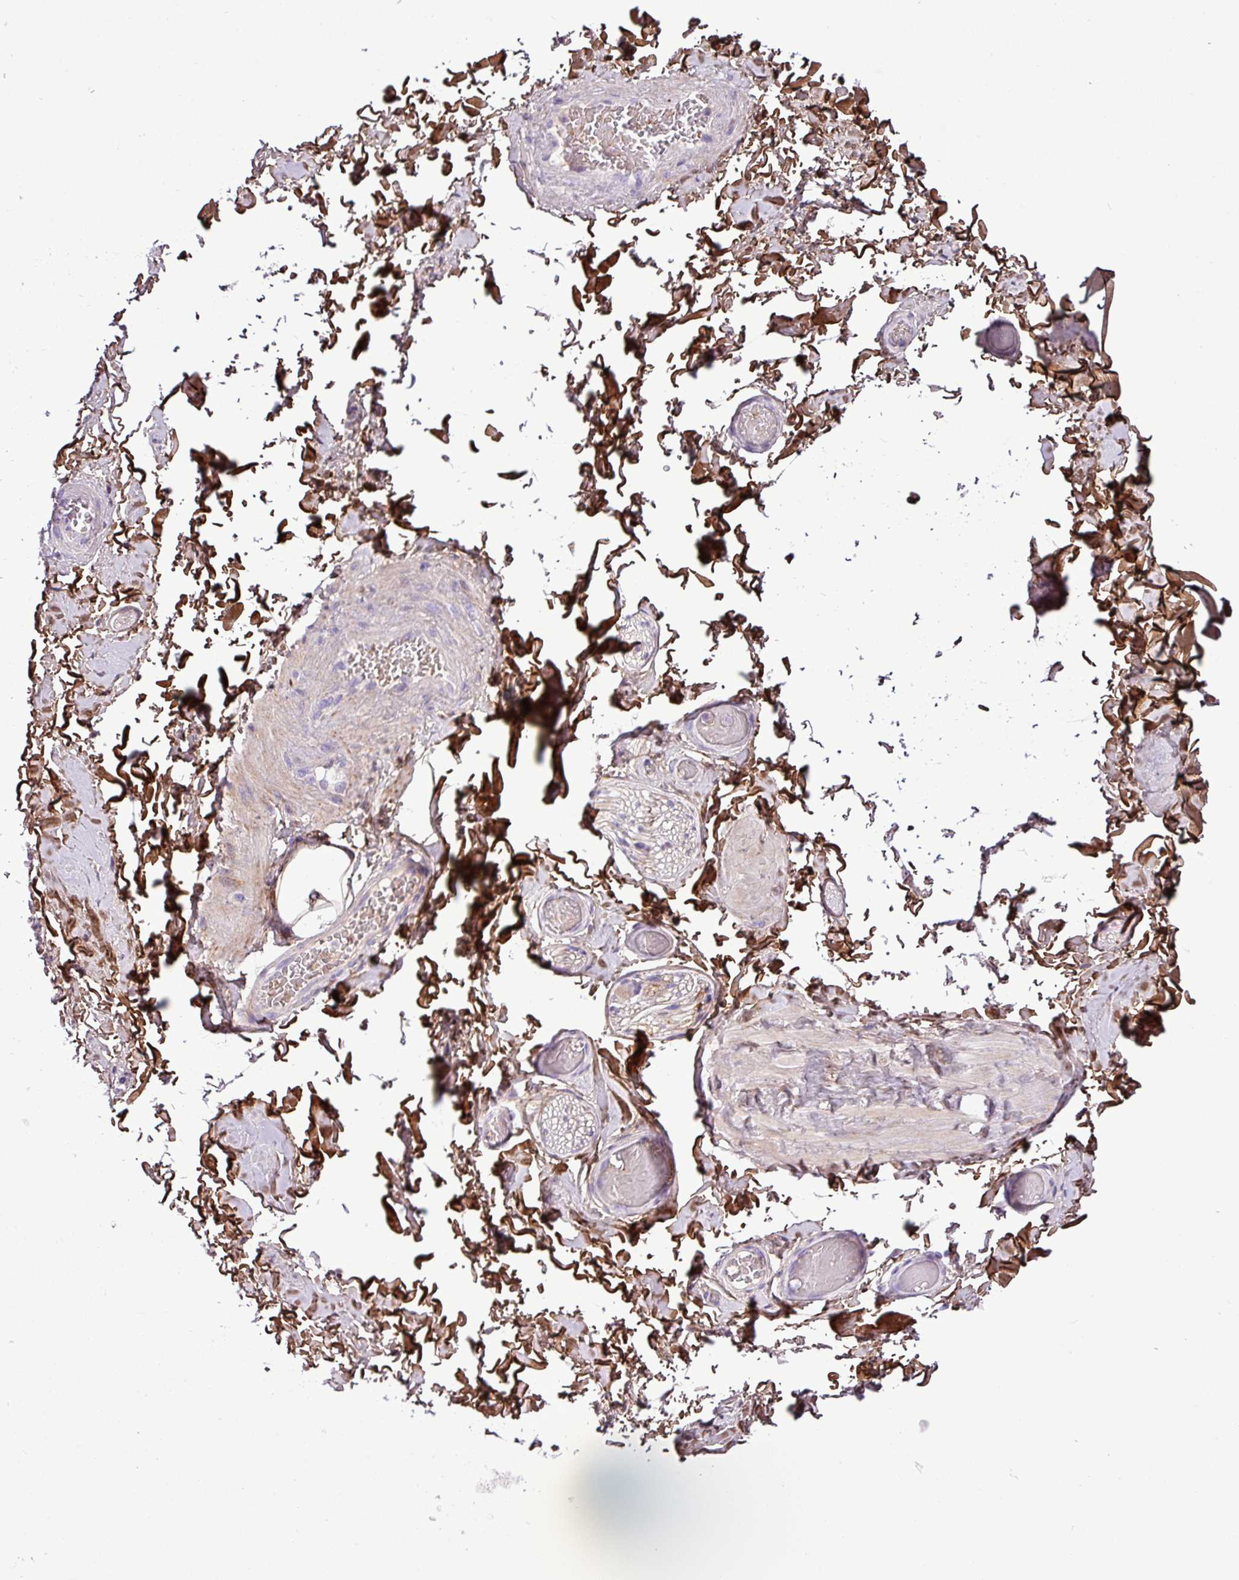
{"staining": {"intensity": "negative", "quantity": "none", "location": "none"}, "tissue": "adipose tissue", "cell_type": "Adipocytes", "image_type": "normal", "snomed": [{"axis": "morphology", "description": "Normal tissue, NOS"}, {"axis": "topography", "description": "Soft tissue"}, {"axis": "topography", "description": "Vascular tissue"}, {"axis": "topography", "description": "Peripheral nerve tissue"}], "caption": "Immunohistochemical staining of normal human adipose tissue displays no significant expression in adipocytes.", "gene": "FAM183A", "patient": {"sex": "male", "age": 32}}